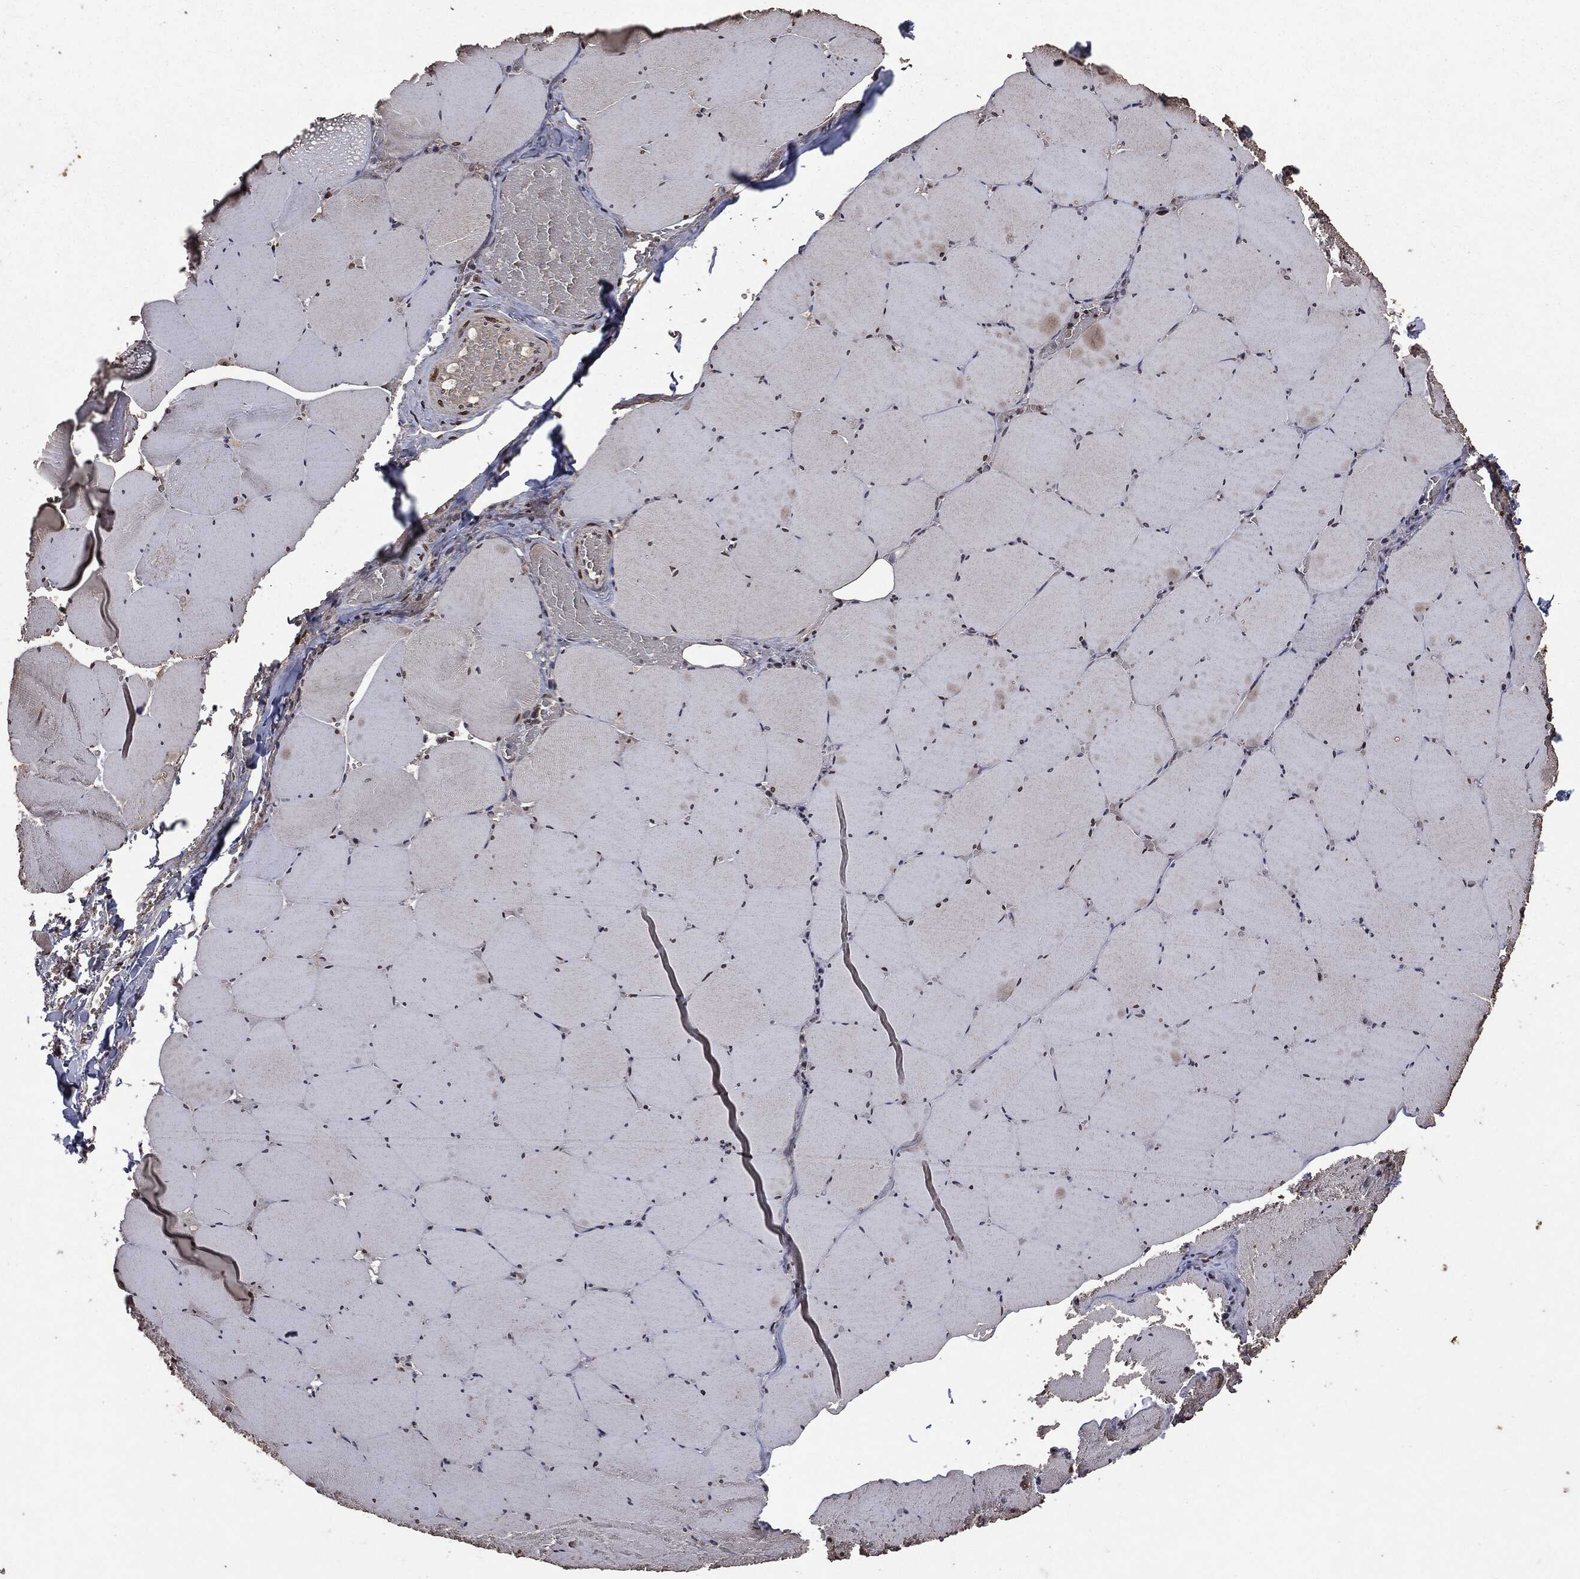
{"staining": {"intensity": "strong", "quantity": "25%-75%", "location": "nuclear"}, "tissue": "skeletal muscle", "cell_type": "Myocytes", "image_type": "normal", "snomed": [{"axis": "morphology", "description": "Normal tissue, NOS"}, {"axis": "morphology", "description": "Malignant melanoma, Metastatic site"}, {"axis": "topography", "description": "Skeletal muscle"}], "caption": "Brown immunohistochemical staining in normal human skeletal muscle demonstrates strong nuclear expression in about 25%-75% of myocytes. The staining was performed using DAB to visualize the protein expression in brown, while the nuclei were stained in blue with hematoxylin (Magnification: 20x).", "gene": "PPP6R2", "patient": {"sex": "male", "age": 50}}